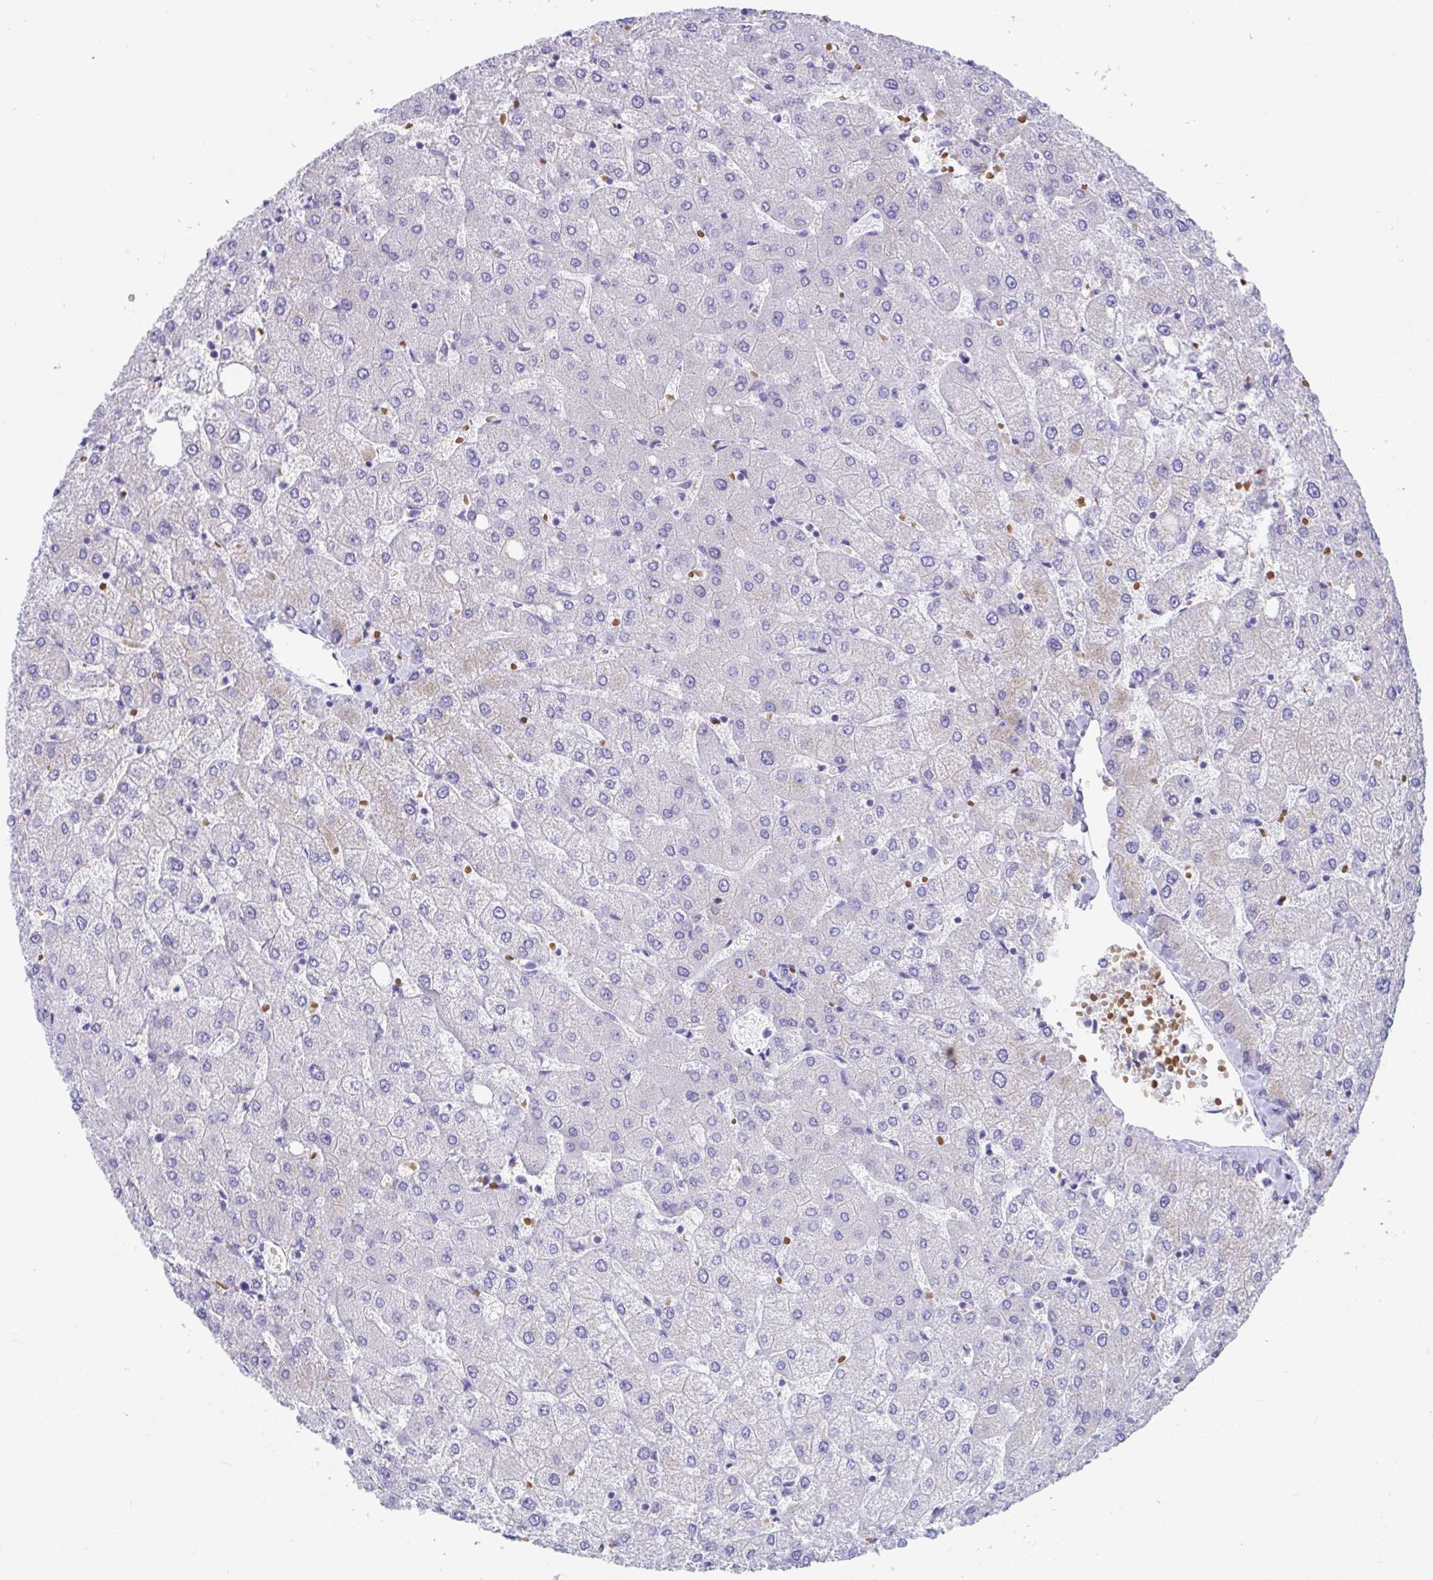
{"staining": {"intensity": "negative", "quantity": "none", "location": "none"}, "tissue": "liver", "cell_type": "Cholangiocytes", "image_type": "normal", "snomed": [{"axis": "morphology", "description": "Normal tissue, NOS"}, {"axis": "topography", "description": "Liver"}], "caption": "DAB (3,3'-diaminobenzidine) immunohistochemical staining of normal liver exhibits no significant positivity in cholangiocytes.", "gene": "TTC30A", "patient": {"sex": "female", "age": 54}}